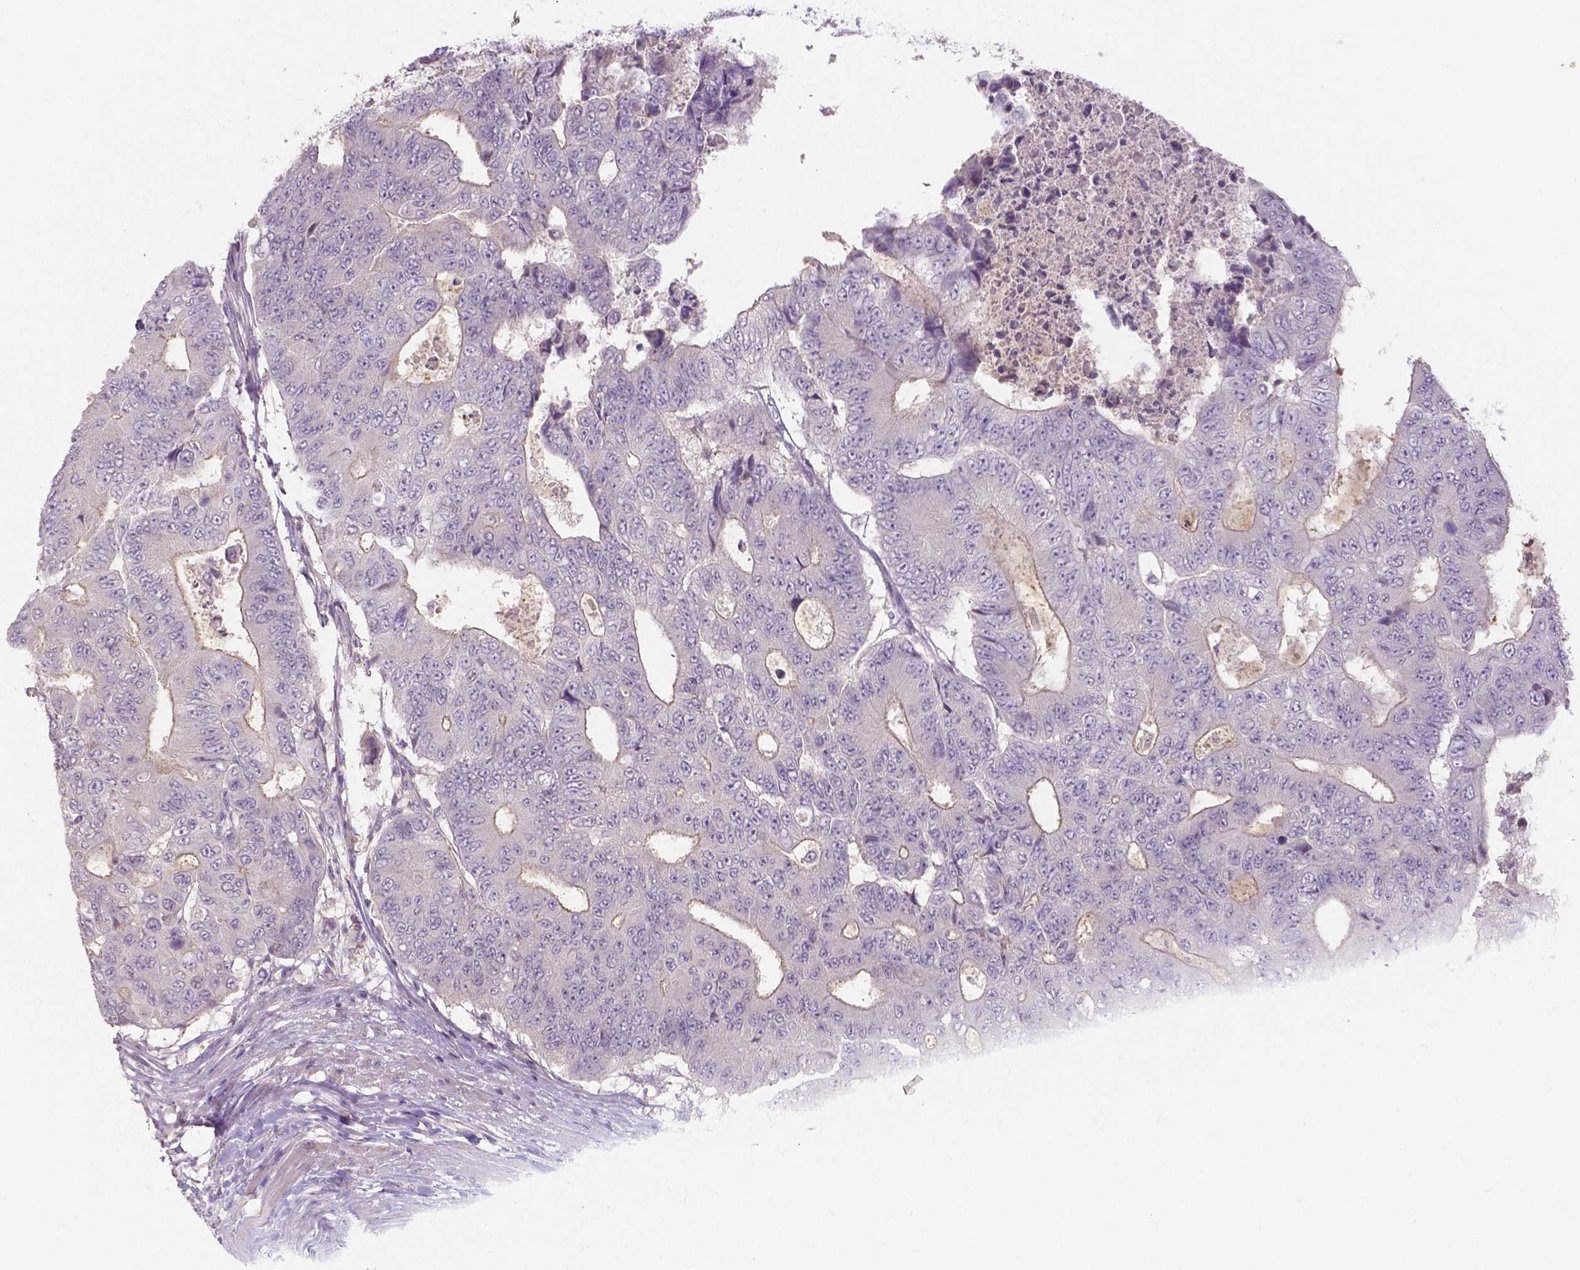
{"staining": {"intensity": "weak", "quantity": "25%-75%", "location": "cytoplasmic/membranous"}, "tissue": "colorectal cancer", "cell_type": "Tumor cells", "image_type": "cancer", "snomed": [{"axis": "morphology", "description": "Adenocarcinoma, NOS"}, {"axis": "topography", "description": "Colon"}], "caption": "Colorectal adenocarcinoma was stained to show a protein in brown. There is low levels of weak cytoplasmic/membranous positivity in about 25%-75% of tumor cells. The protein of interest is shown in brown color, while the nuclei are stained blue.", "gene": "CRMP1", "patient": {"sex": "female", "age": 48}}